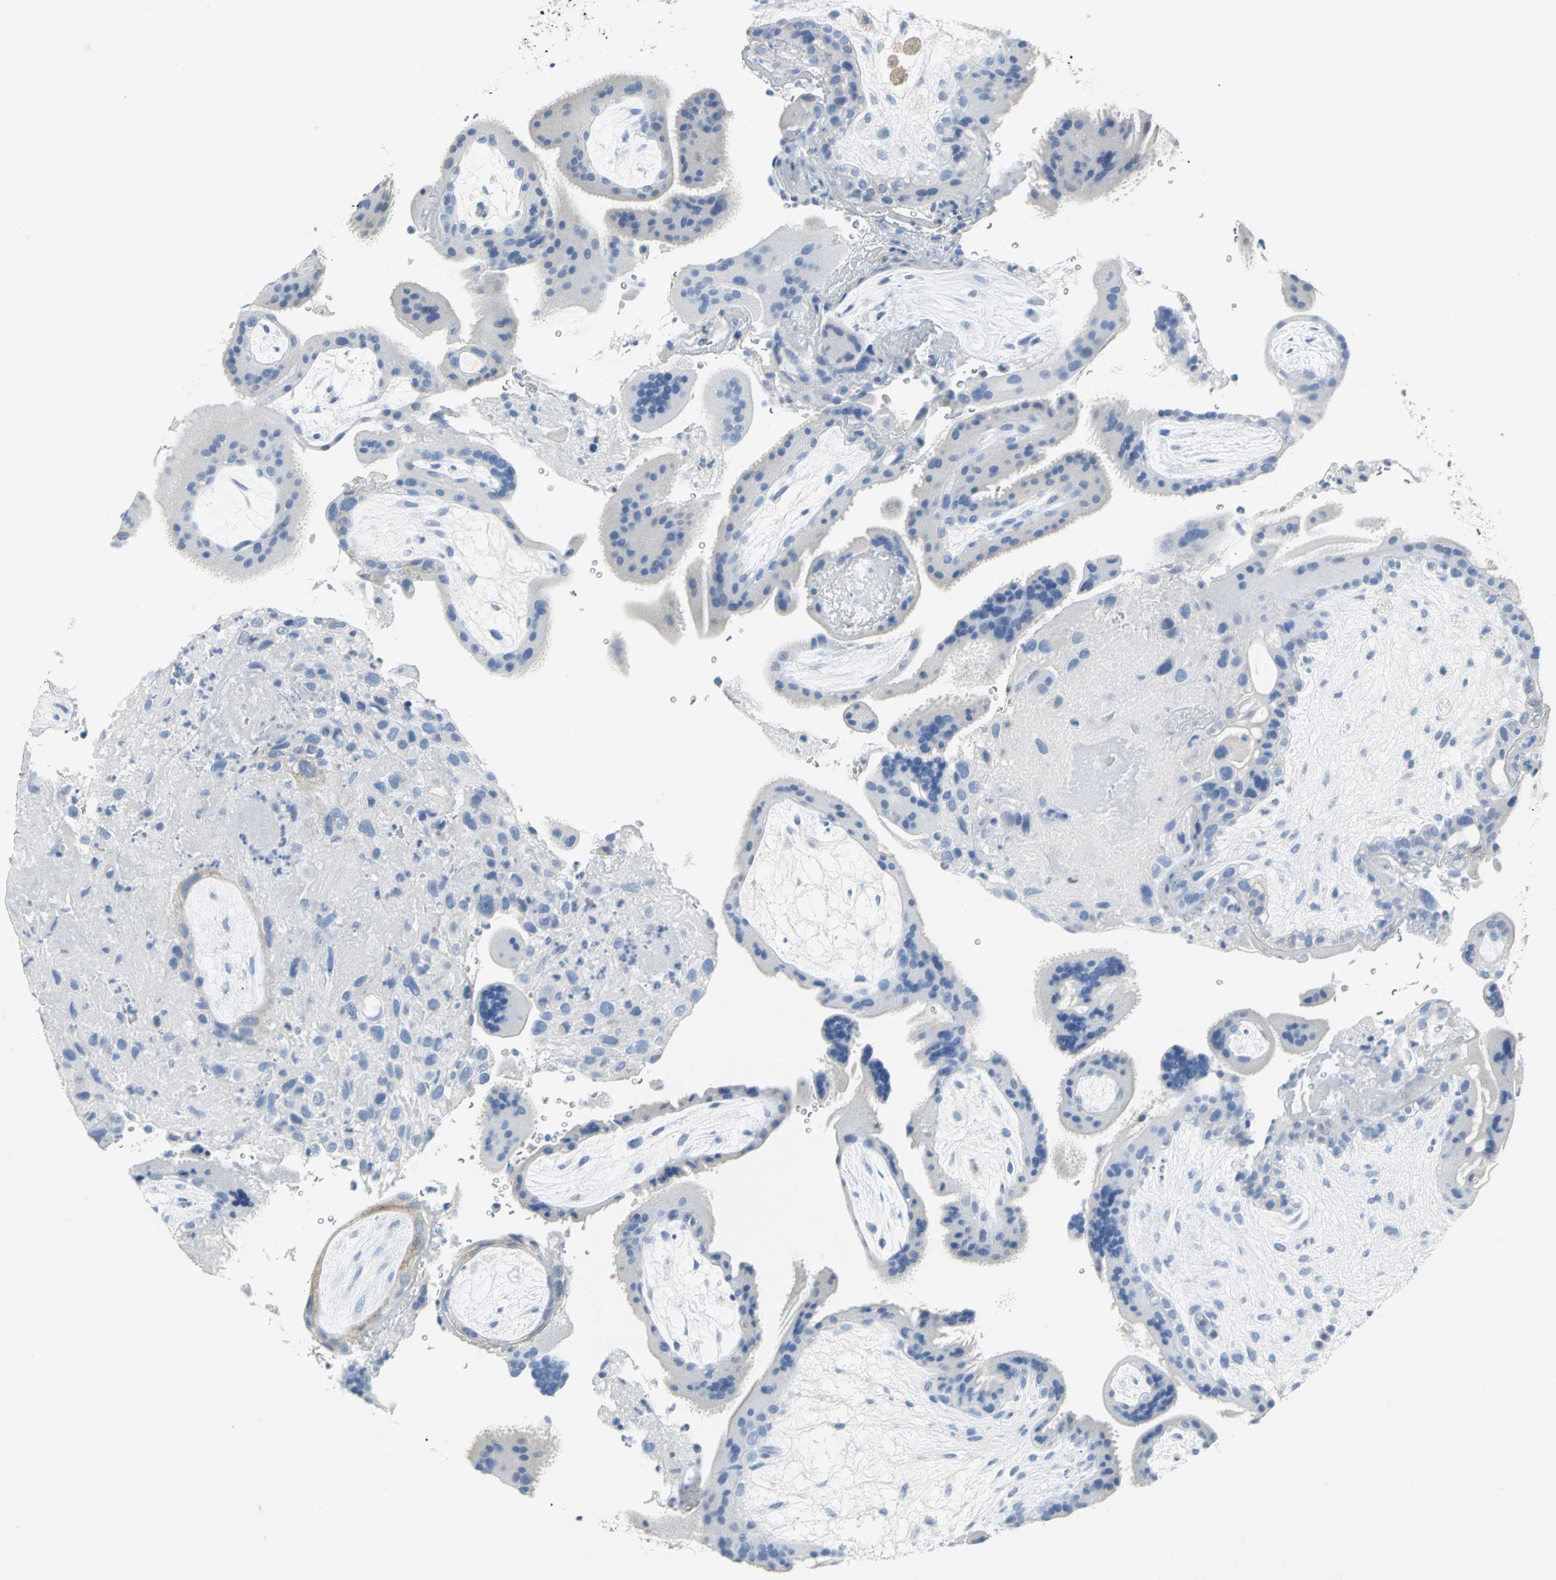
{"staining": {"intensity": "negative", "quantity": "none", "location": "none"}, "tissue": "placenta", "cell_type": "Decidual cells", "image_type": "normal", "snomed": [{"axis": "morphology", "description": "Normal tissue, NOS"}, {"axis": "topography", "description": "Placenta"}], "caption": "High magnification brightfield microscopy of normal placenta stained with DAB (3,3'-diaminobenzidine) (brown) and counterstained with hematoxylin (blue): decidual cells show no significant positivity. The staining is performed using DAB (3,3'-diaminobenzidine) brown chromogen with nuclei counter-stained in using hematoxylin.", "gene": "SFN", "patient": {"sex": "female", "age": 19}}